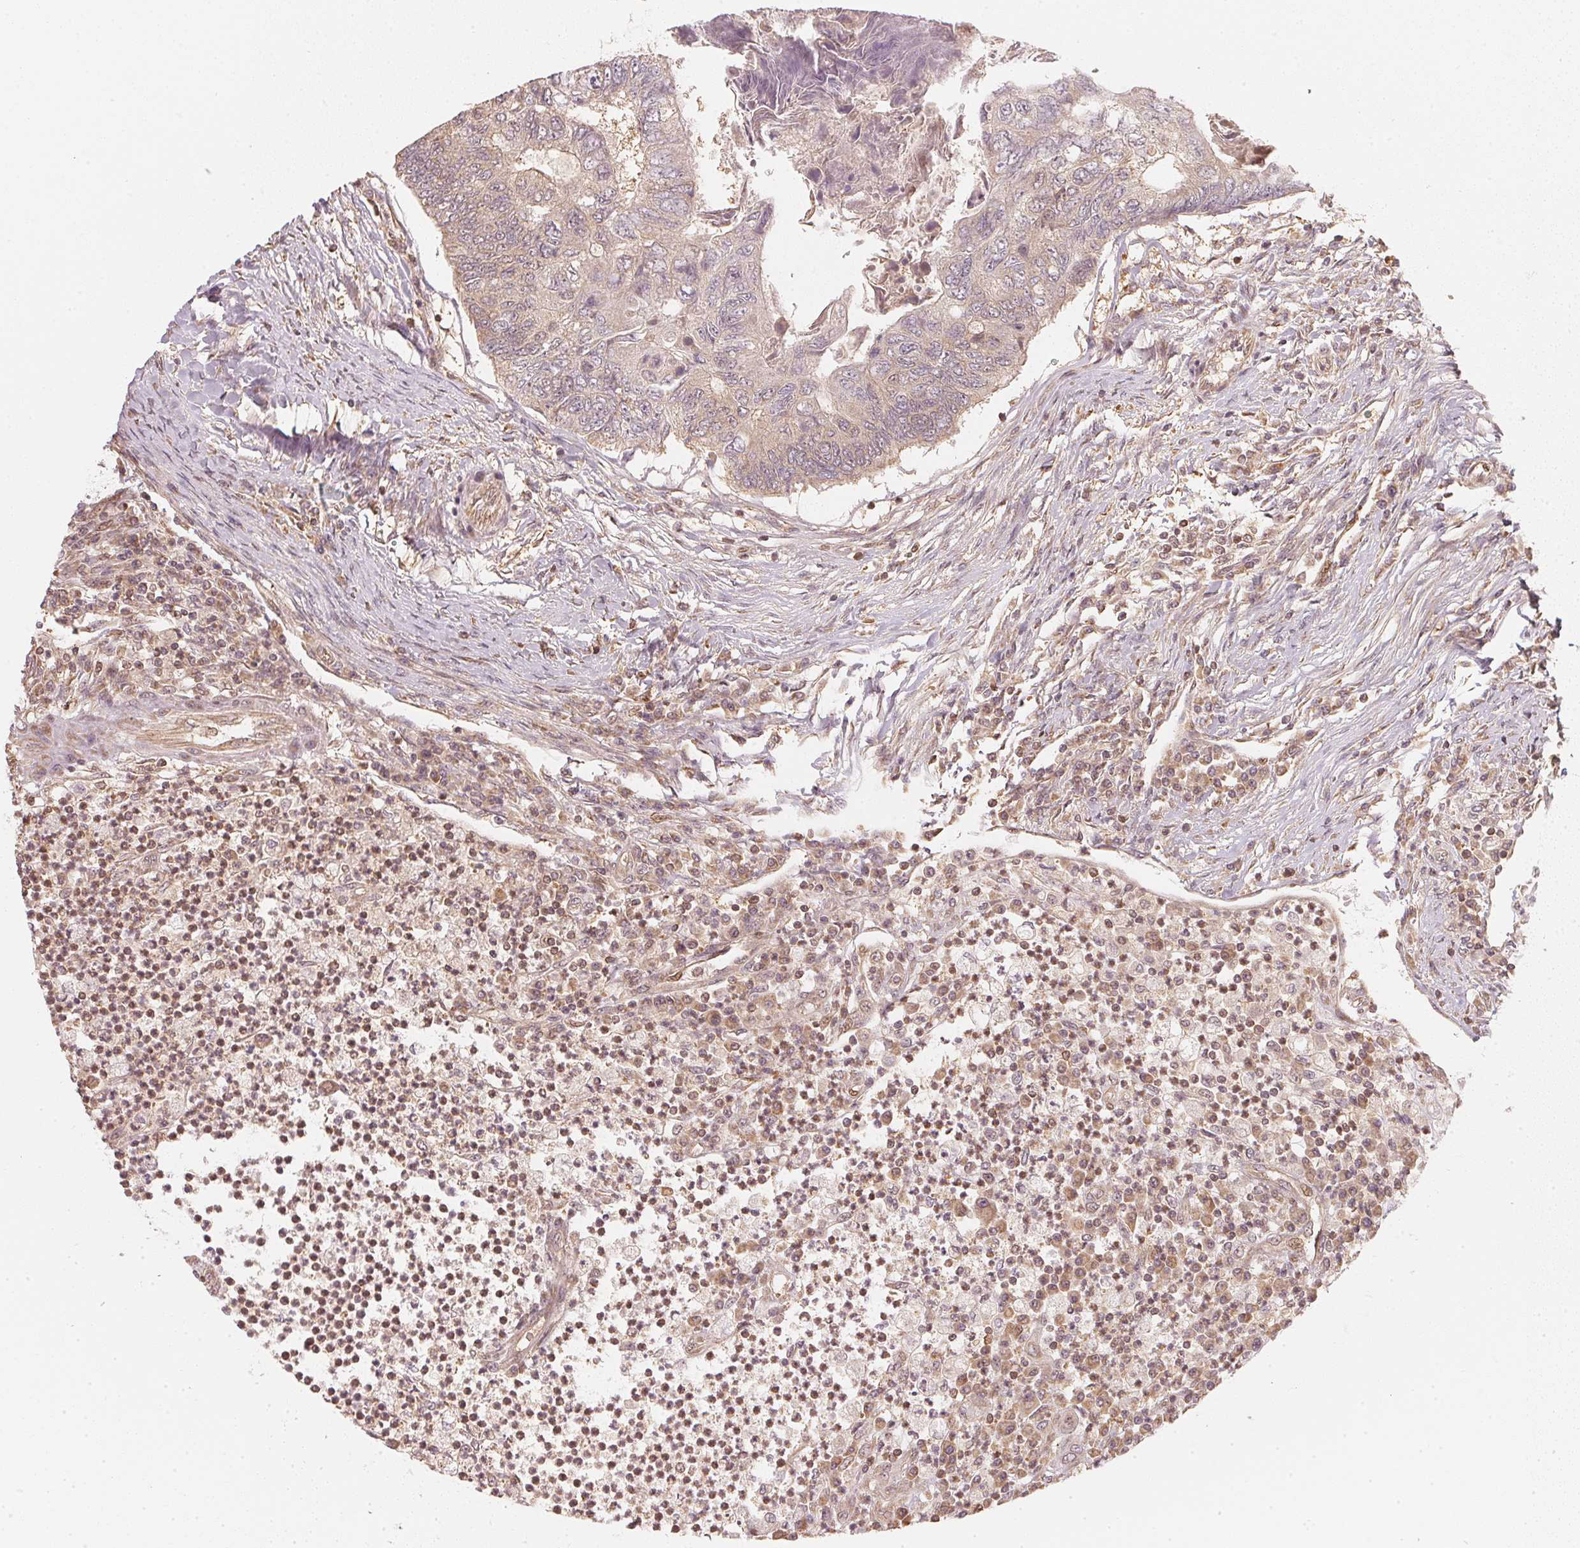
{"staining": {"intensity": "weak", "quantity": "25%-75%", "location": "cytoplasmic/membranous"}, "tissue": "colorectal cancer", "cell_type": "Tumor cells", "image_type": "cancer", "snomed": [{"axis": "morphology", "description": "Adenocarcinoma, NOS"}, {"axis": "topography", "description": "Colon"}], "caption": "The micrograph displays staining of colorectal cancer (adenocarcinoma), revealing weak cytoplasmic/membranous protein expression (brown color) within tumor cells.", "gene": "UBE2L3", "patient": {"sex": "female", "age": 67}}